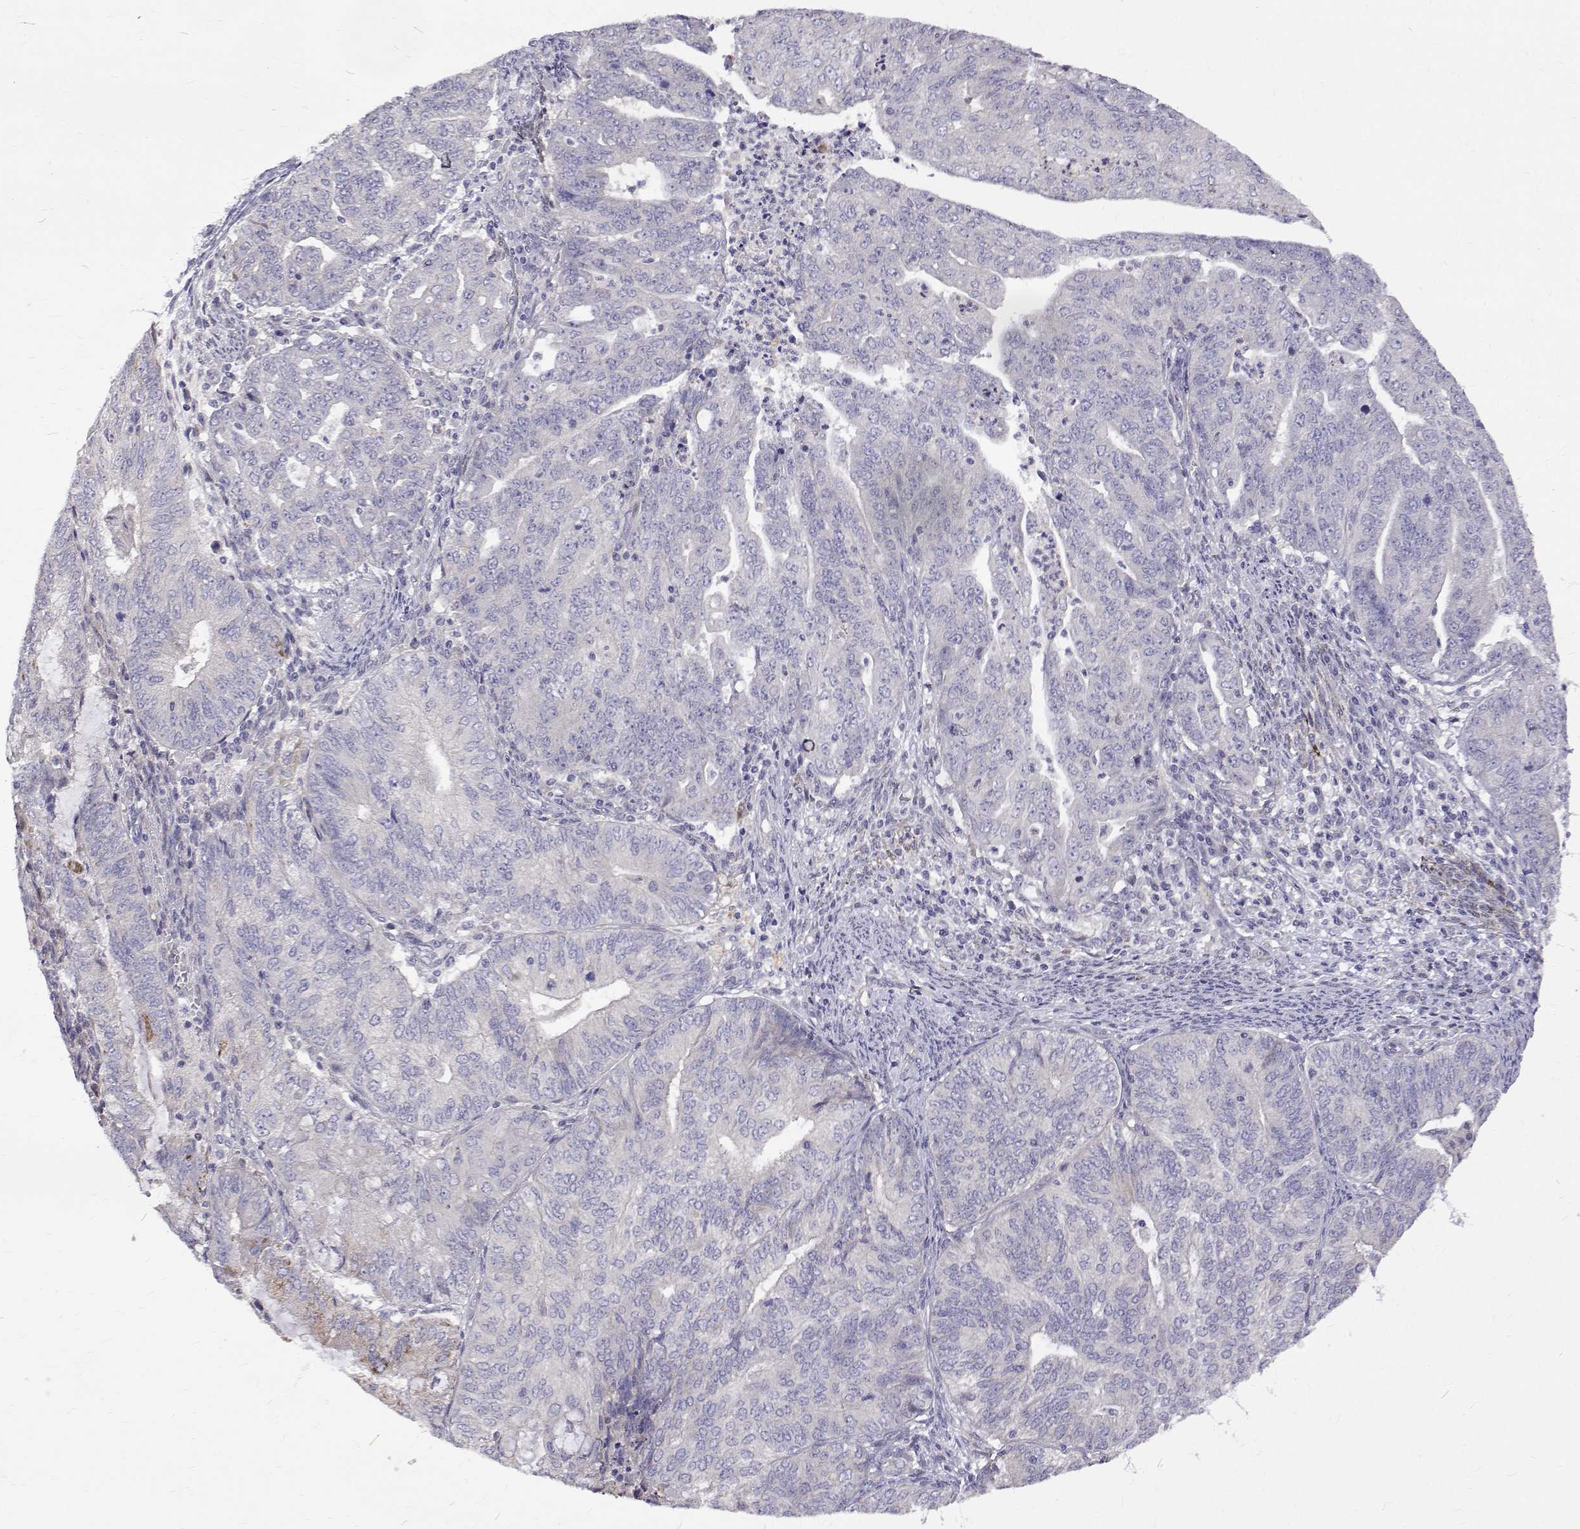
{"staining": {"intensity": "weak", "quantity": "<25%", "location": "cytoplasmic/membranous"}, "tissue": "endometrial cancer", "cell_type": "Tumor cells", "image_type": "cancer", "snomed": [{"axis": "morphology", "description": "Adenocarcinoma, NOS"}, {"axis": "topography", "description": "Endometrium"}], "caption": "Tumor cells show no significant protein staining in endometrial adenocarcinoma.", "gene": "PADI1", "patient": {"sex": "female", "age": 82}}